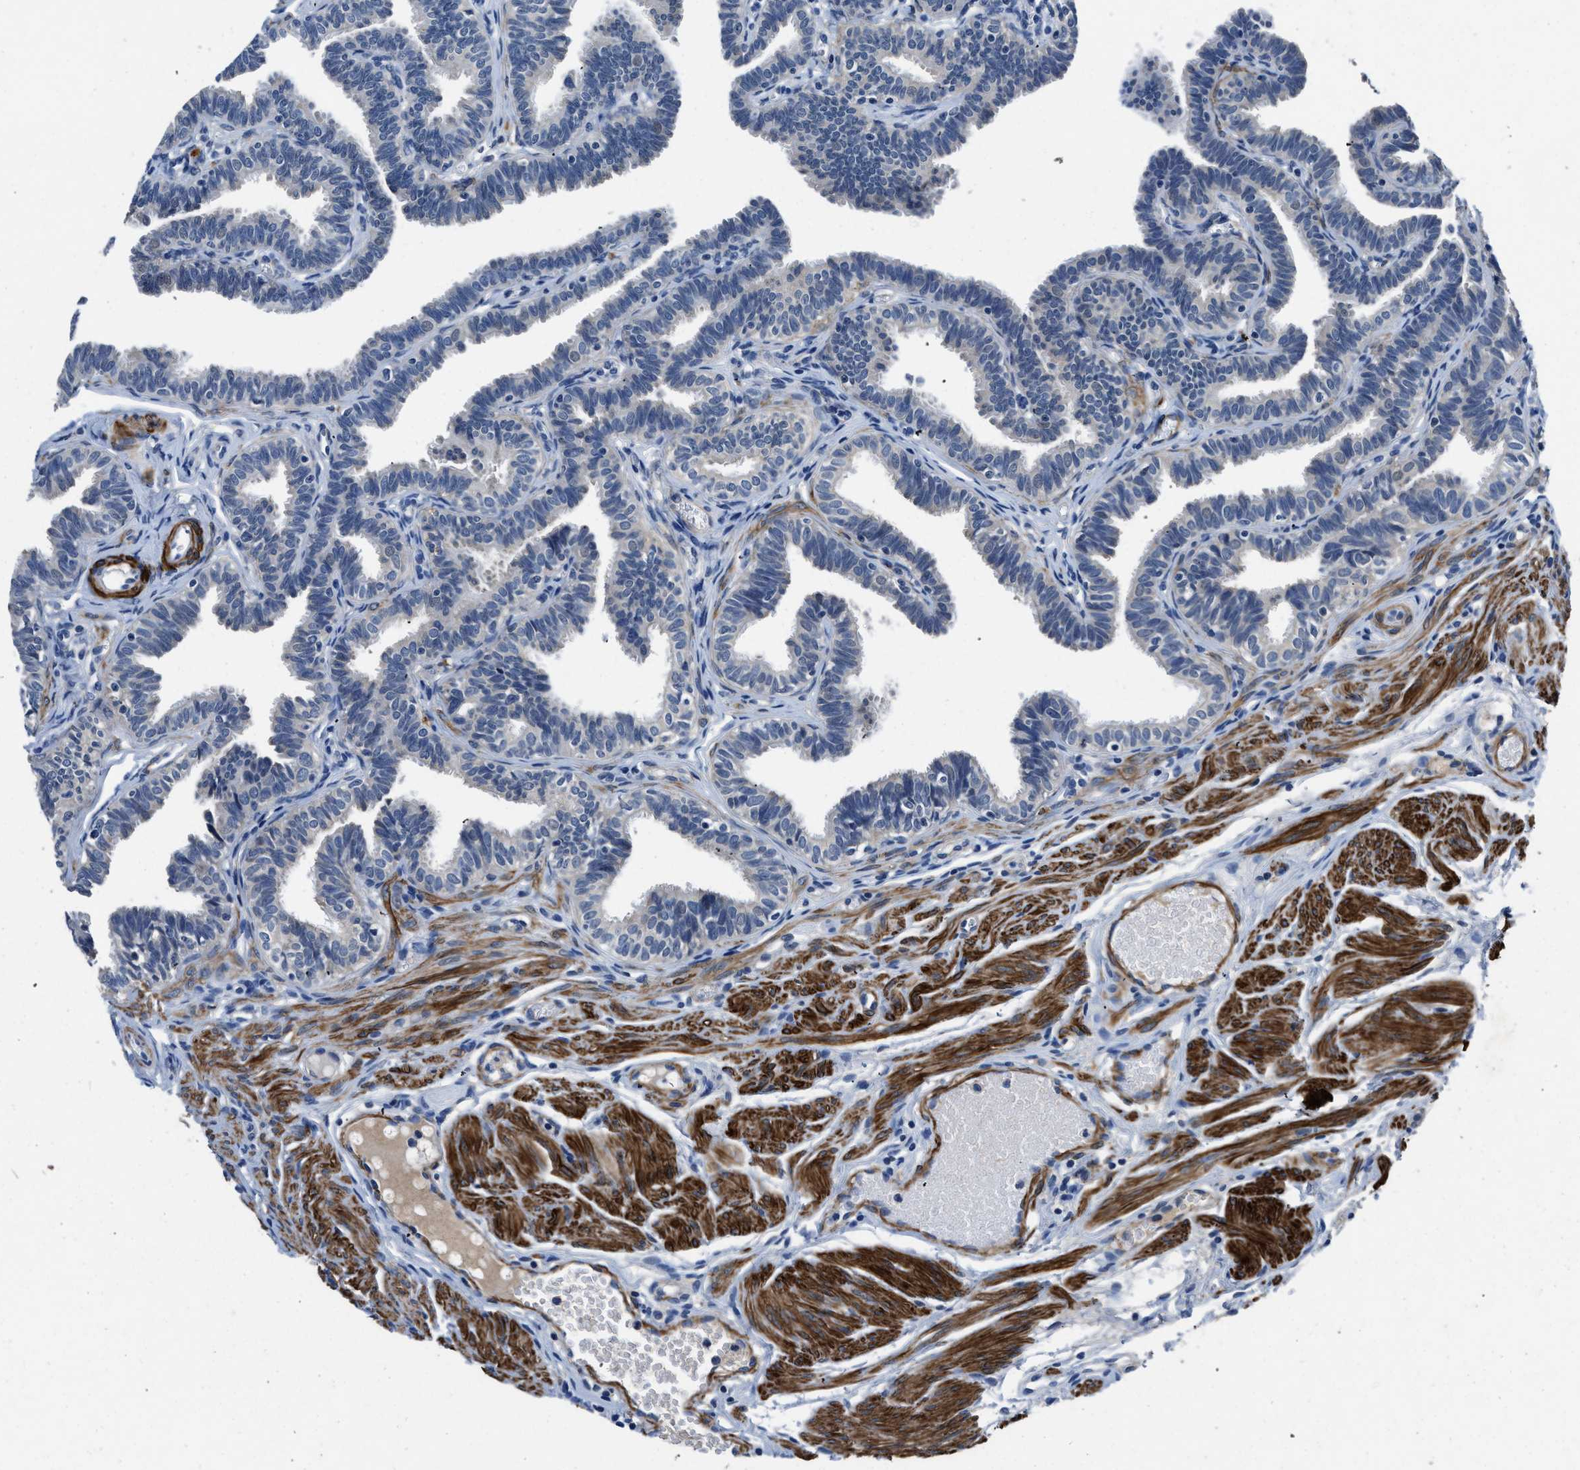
{"staining": {"intensity": "negative", "quantity": "none", "location": "none"}, "tissue": "fallopian tube", "cell_type": "Glandular cells", "image_type": "normal", "snomed": [{"axis": "morphology", "description": "Normal tissue, NOS"}, {"axis": "topography", "description": "Fallopian tube"}, {"axis": "topography", "description": "Ovary"}], "caption": "Glandular cells are negative for brown protein staining in benign fallopian tube. The staining is performed using DAB brown chromogen with nuclei counter-stained in using hematoxylin.", "gene": "LANCL2", "patient": {"sex": "female", "age": 23}}